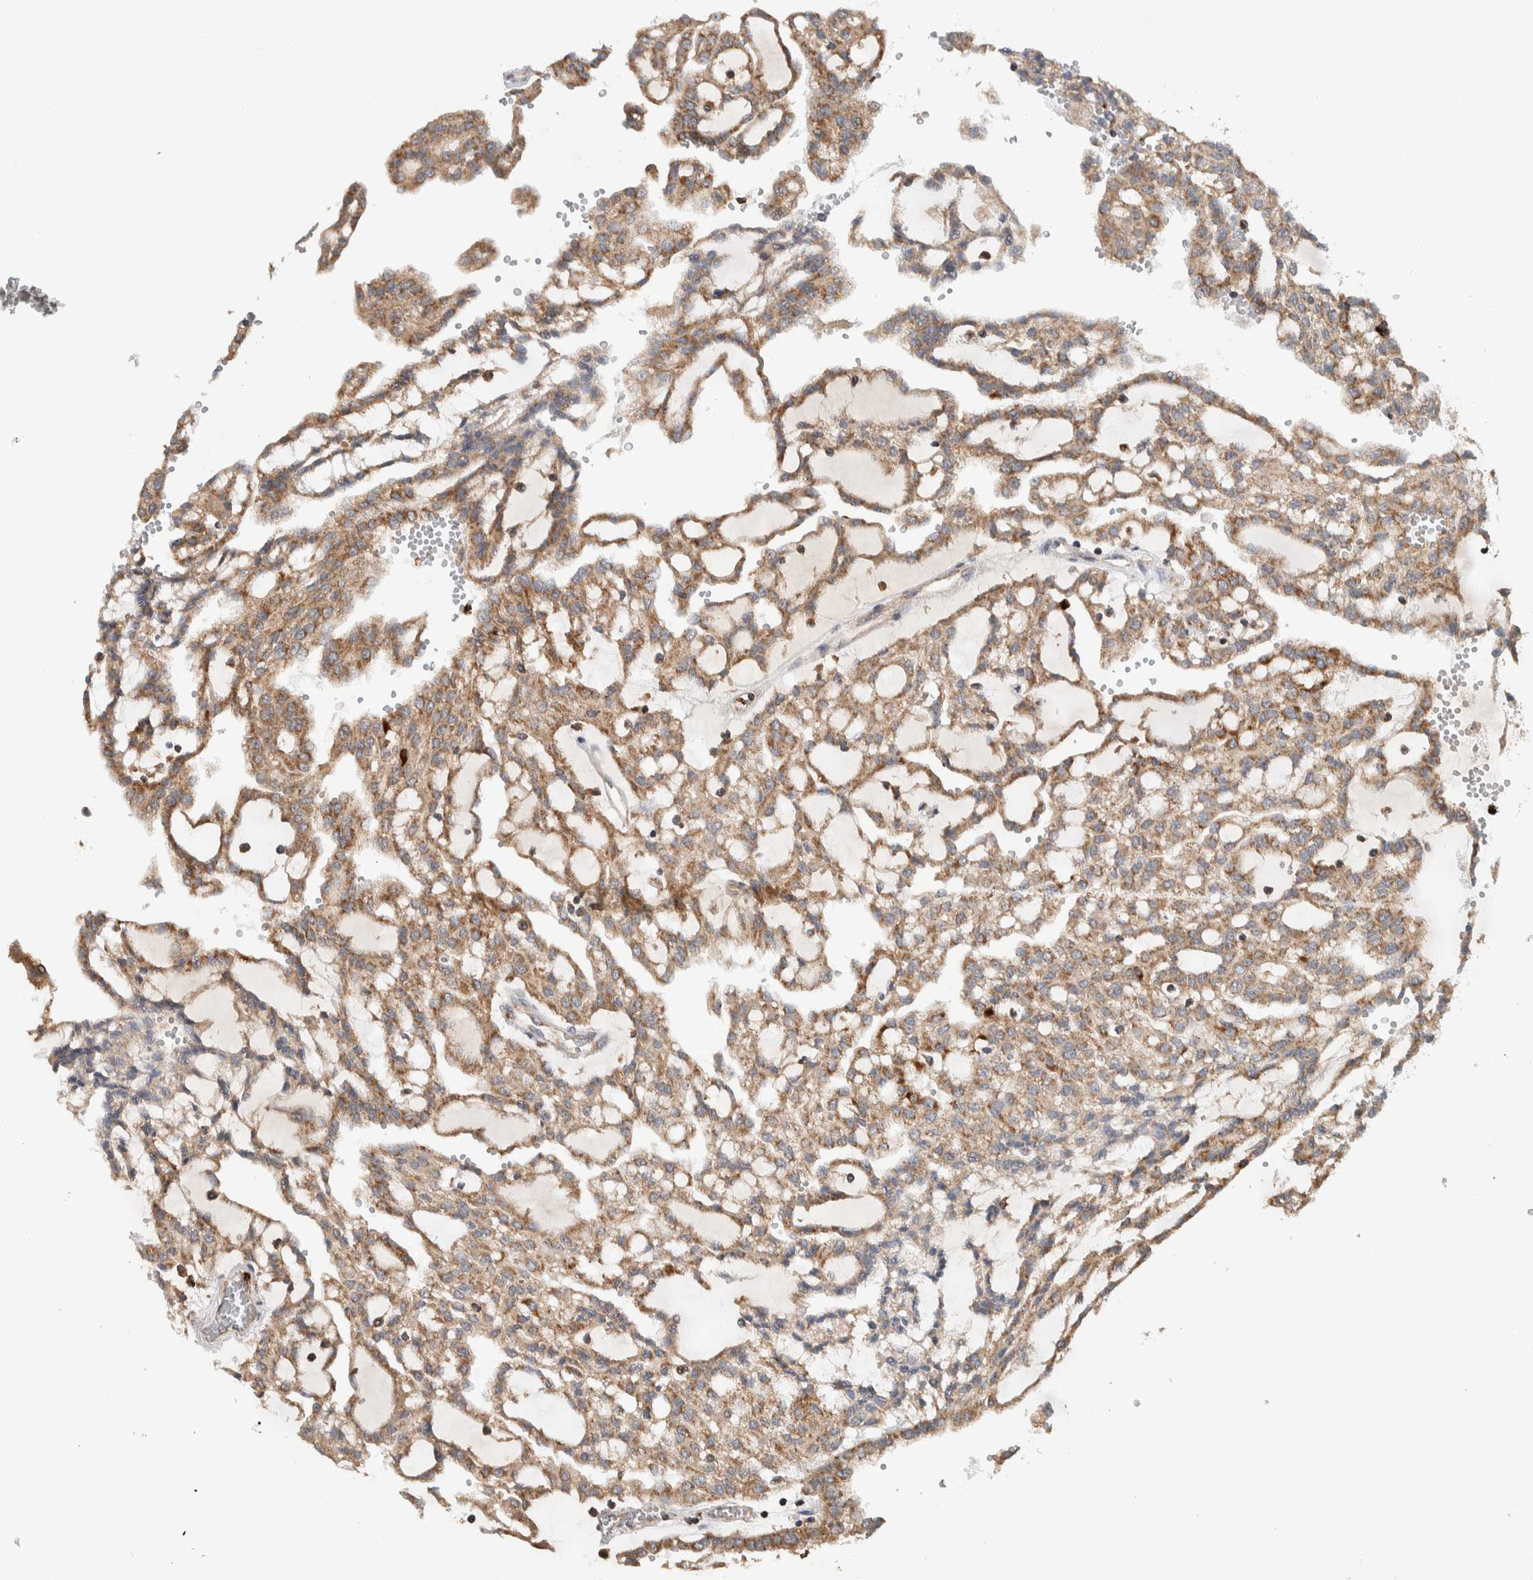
{"staining": {"intensity": "moderate", "quantity": ">75%", "location": "cytoplasmic/membranous"}, "tissue": "renal cancer", "cell_type": "Tumor cells", "image_type": "cancer", "snomed": [{"axis": "morphology", "description": "Adenocarcinoma, NOS"}, {"axis": "topography", "description": "Kidney"}], "caption": "The histopathology image exhibits a brown stain indicating the presence of a protein in the cytoplasmic/membranous of tumor cells in renal adenocarcinoma.", "gene": "VPS53", "patient": {"sex": "male", "age": 63}}